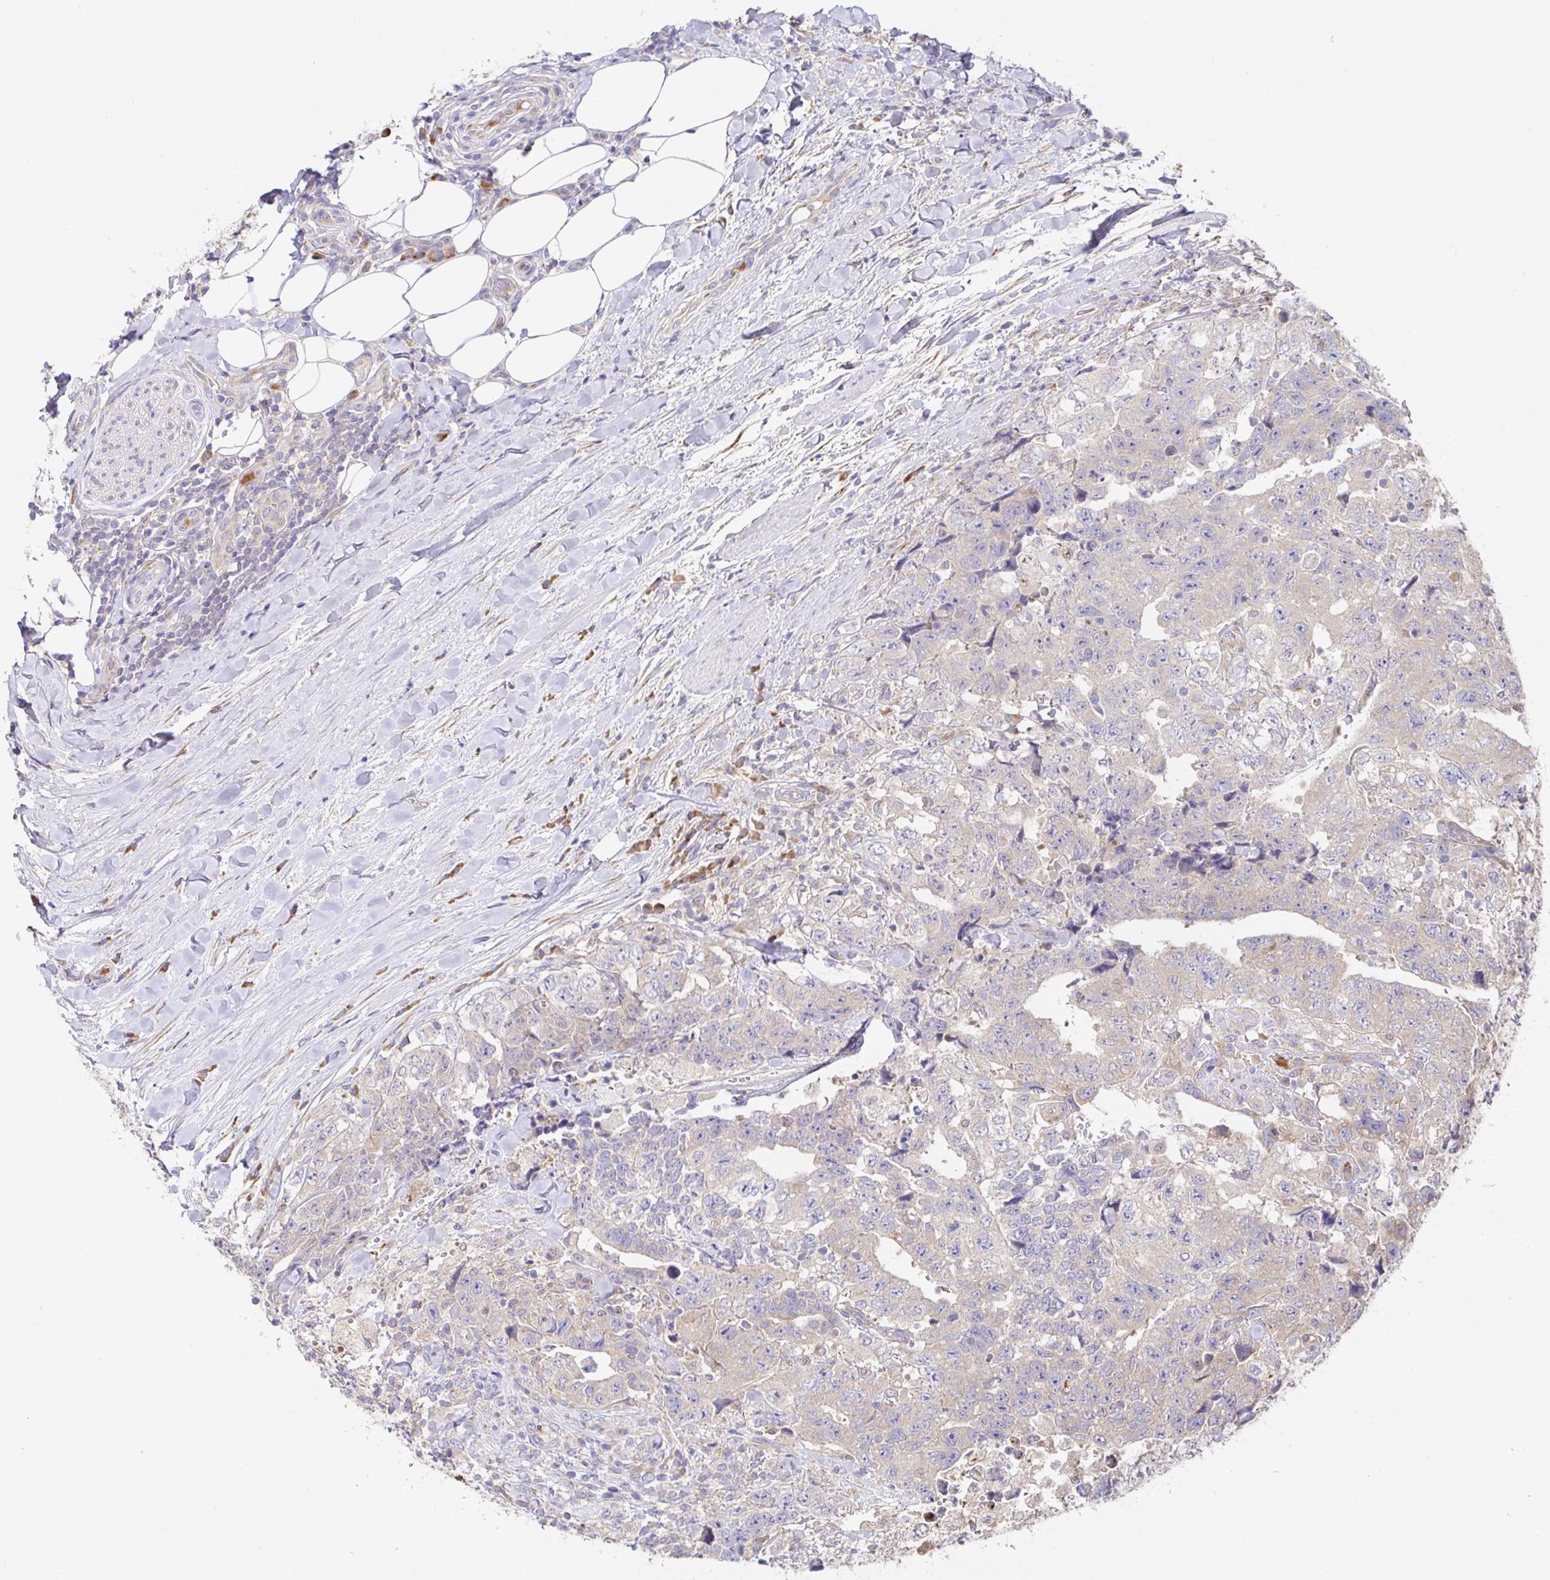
{"staining": {"intensity": "negative", "quantity": "none", "location": "none"}, "tissue": "testis cancer", "cell_type": "Tumor cells", "image_type": "cancer", "snomed": [{"axis": "morphology", "description": "Carcinoma, Embryonal, NOS"}, {"axis": "topography", "description": "Testis"}], "caption": "This is an immunohistochemistry (IHC) photomicrograph of human embryonal carcinoma (testis). There is no staining in tumor cells.", "gene": "PDPK1", "patient": {"sex": "male", "age": 24}}